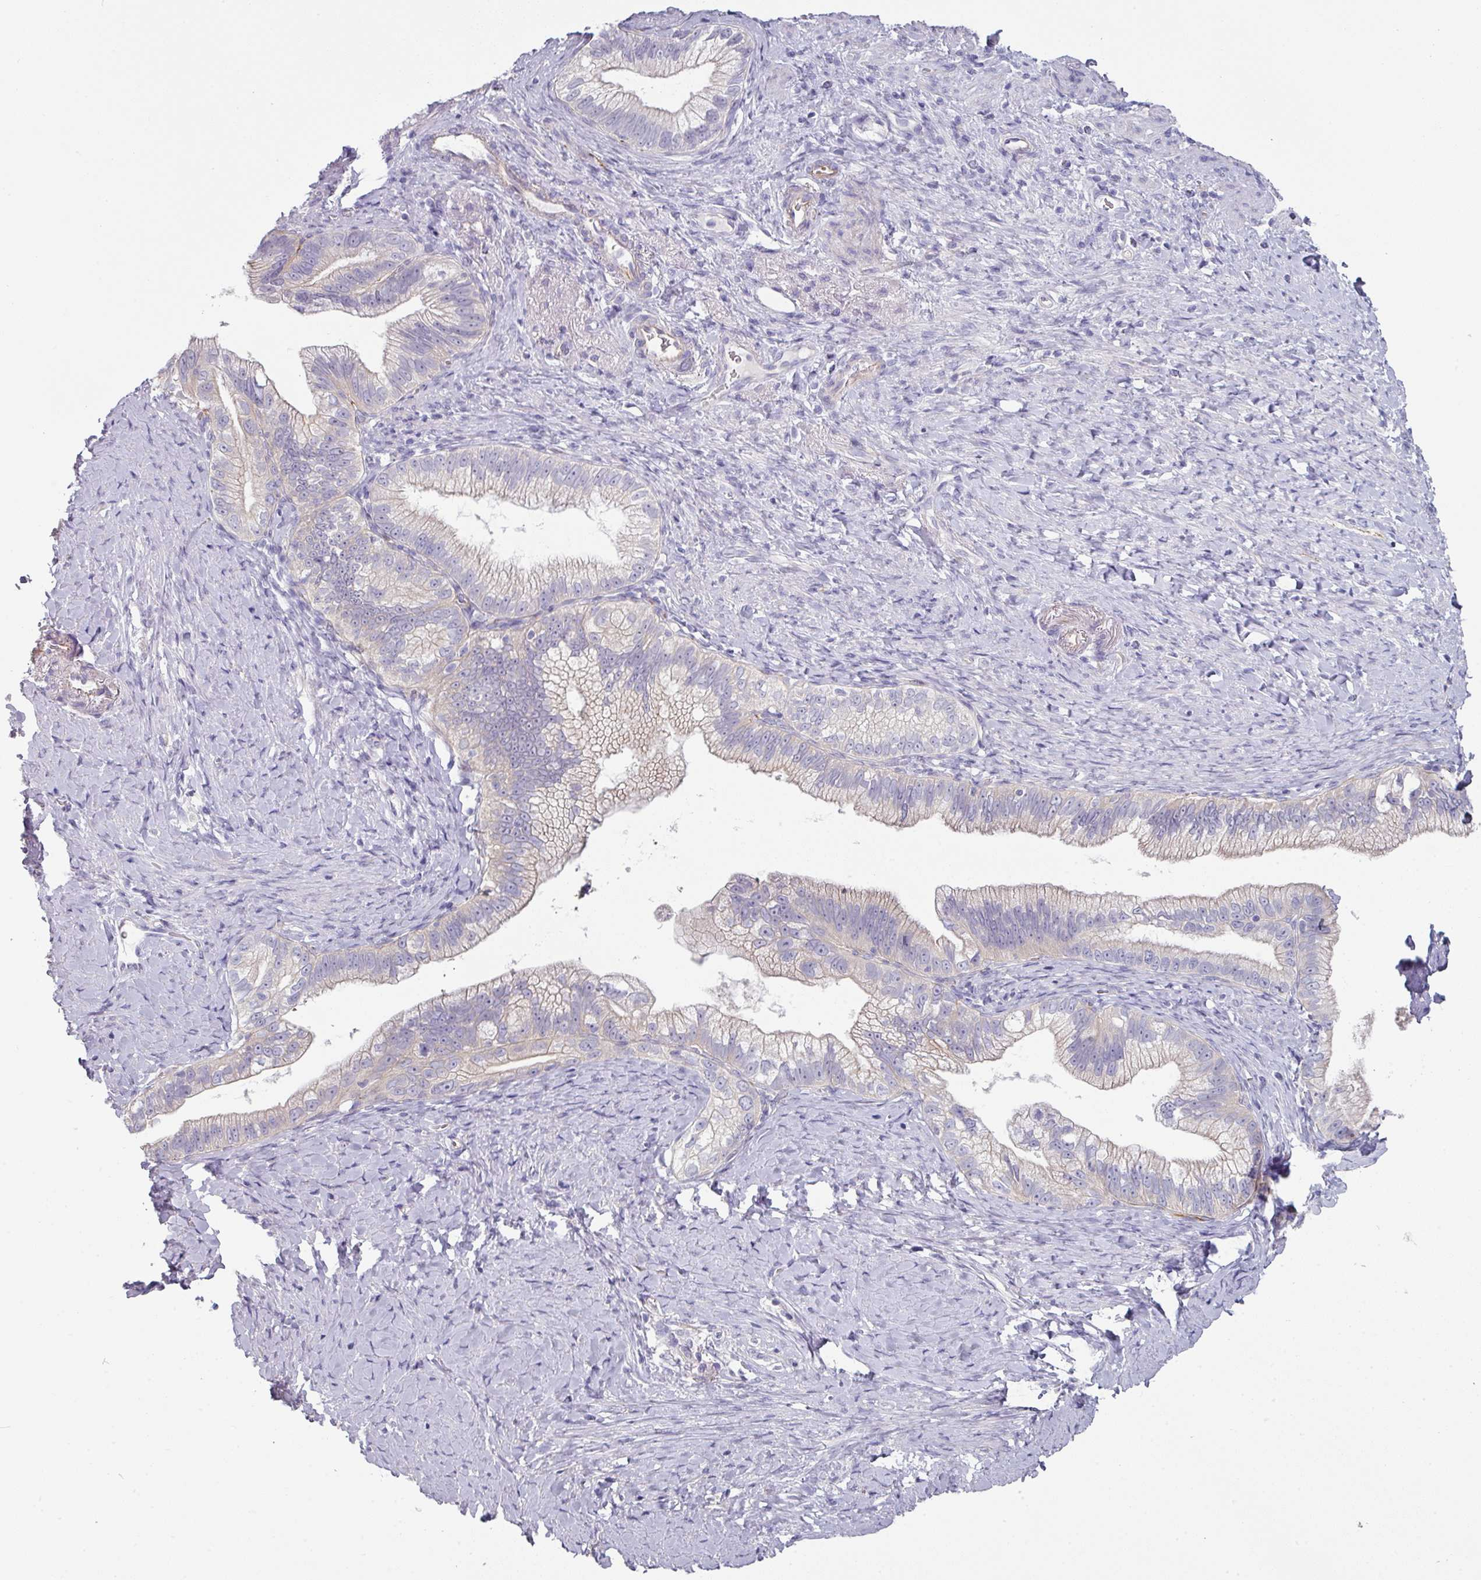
{"staining": {"intensity": "negative", "quantity": "none", "location": "none"}, "tissue": "pancreatic cancer", "cell_type": "Tumor cells", "image_type": "cancer", "snomed": [{"axis": "morphology", "description": "Adenocarcinoma, NOS"}, {"axis": "topography", "description": "Pancreas"}], "caption": "This is an IHC micrograph of pancreatic adenocarcinoma. There is no expression in tumor cells.", "gene": "SLC17A7", "patient": {"sex": "male", "age": 70}}